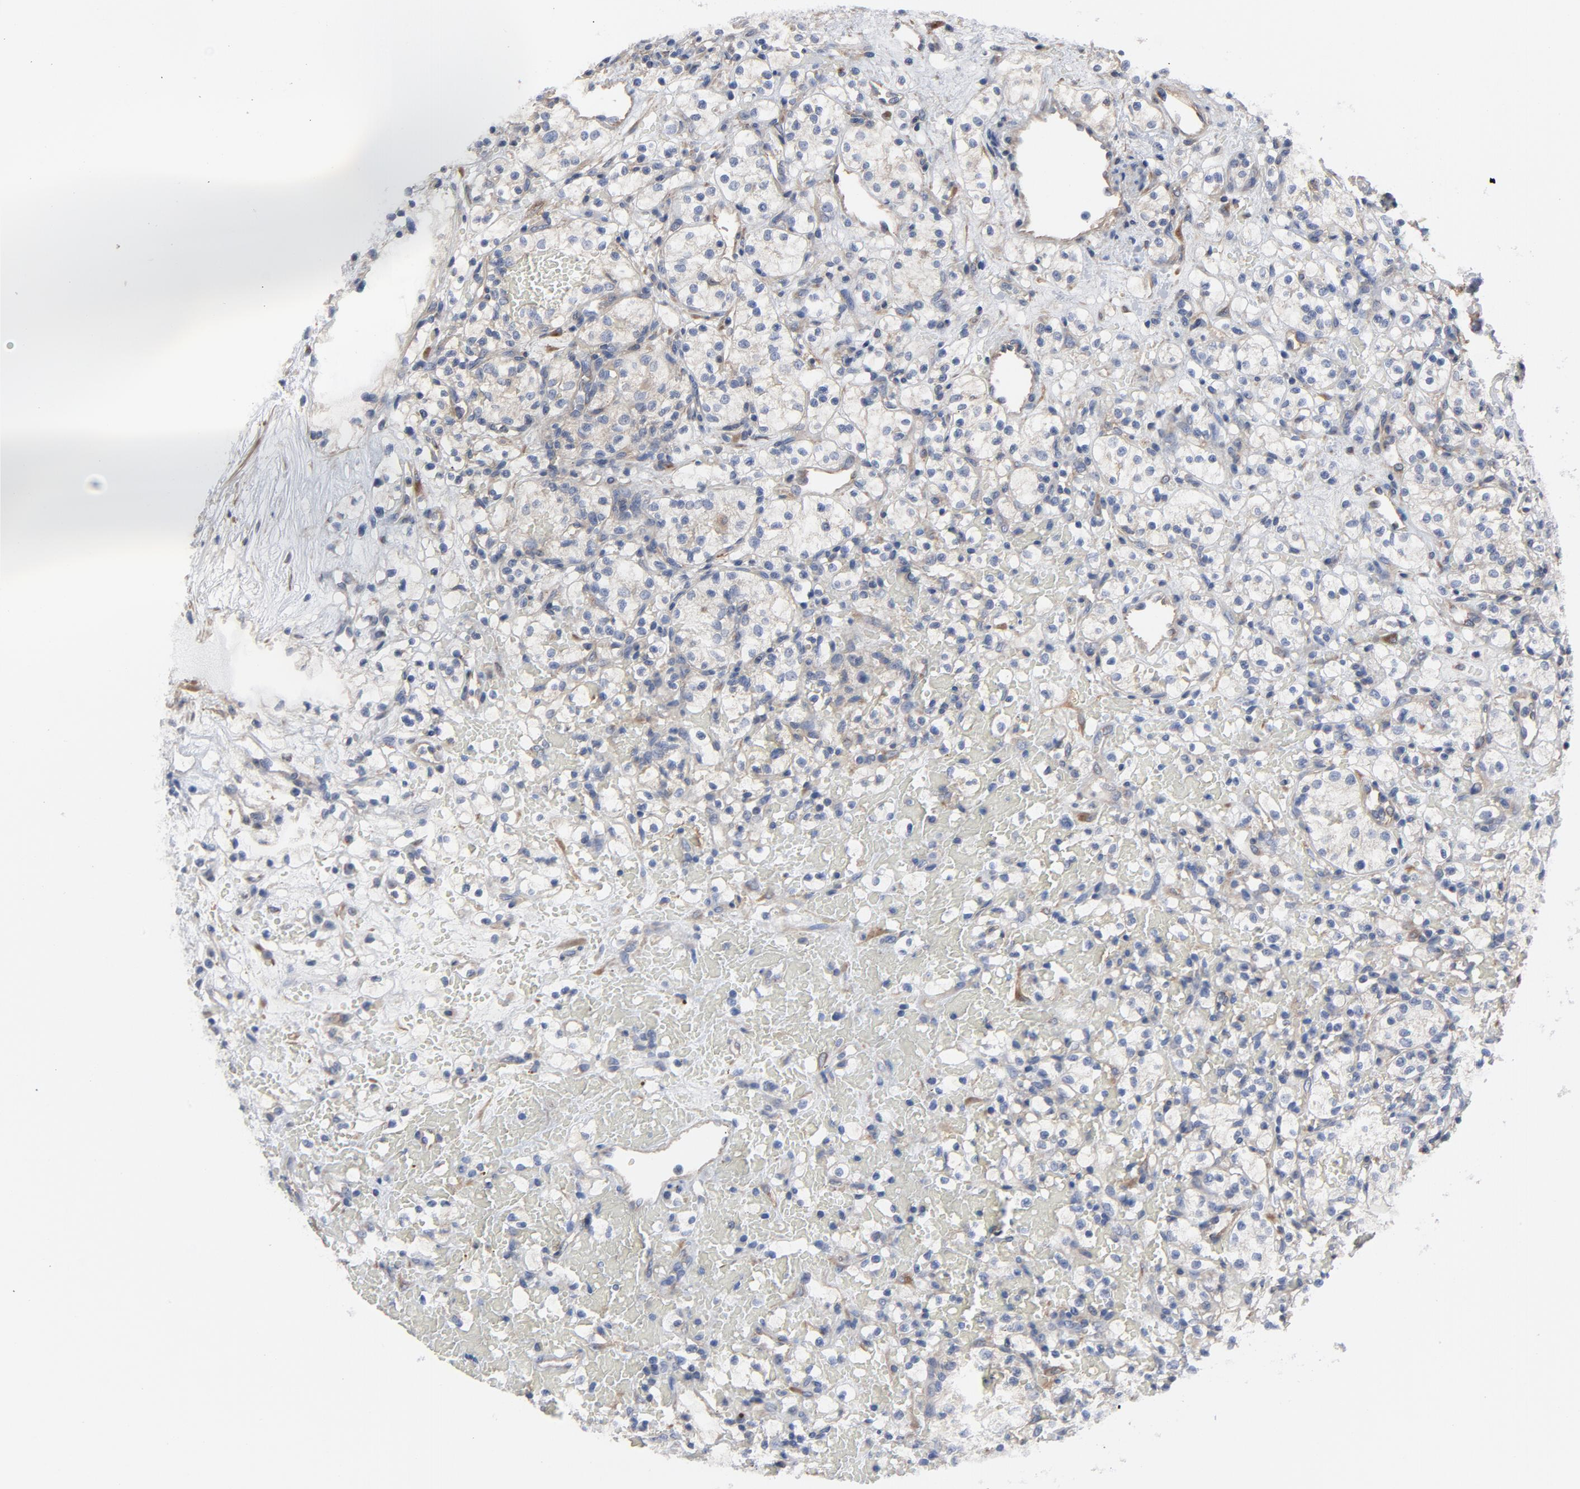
{"staining": {"intensity": "weak", "quantity": "<25%", "location": "cytoplasmic/membranous"}, "tissue": "renal cancer", "cell_type": "Tumor cells", "image_type": "cancer", "snomed": [{"axis": "morphology", "description": "Adenocarcinoma, NOS"}, {"axis": "topography", "description": "Kidney"}], "caption": "Immunohistochemistry (IHC) of renal adenocarcinoma shows no positivity in tumor cells.", "gene": "DYNLT3", "patient": {"sex": "female", "age": 60}}